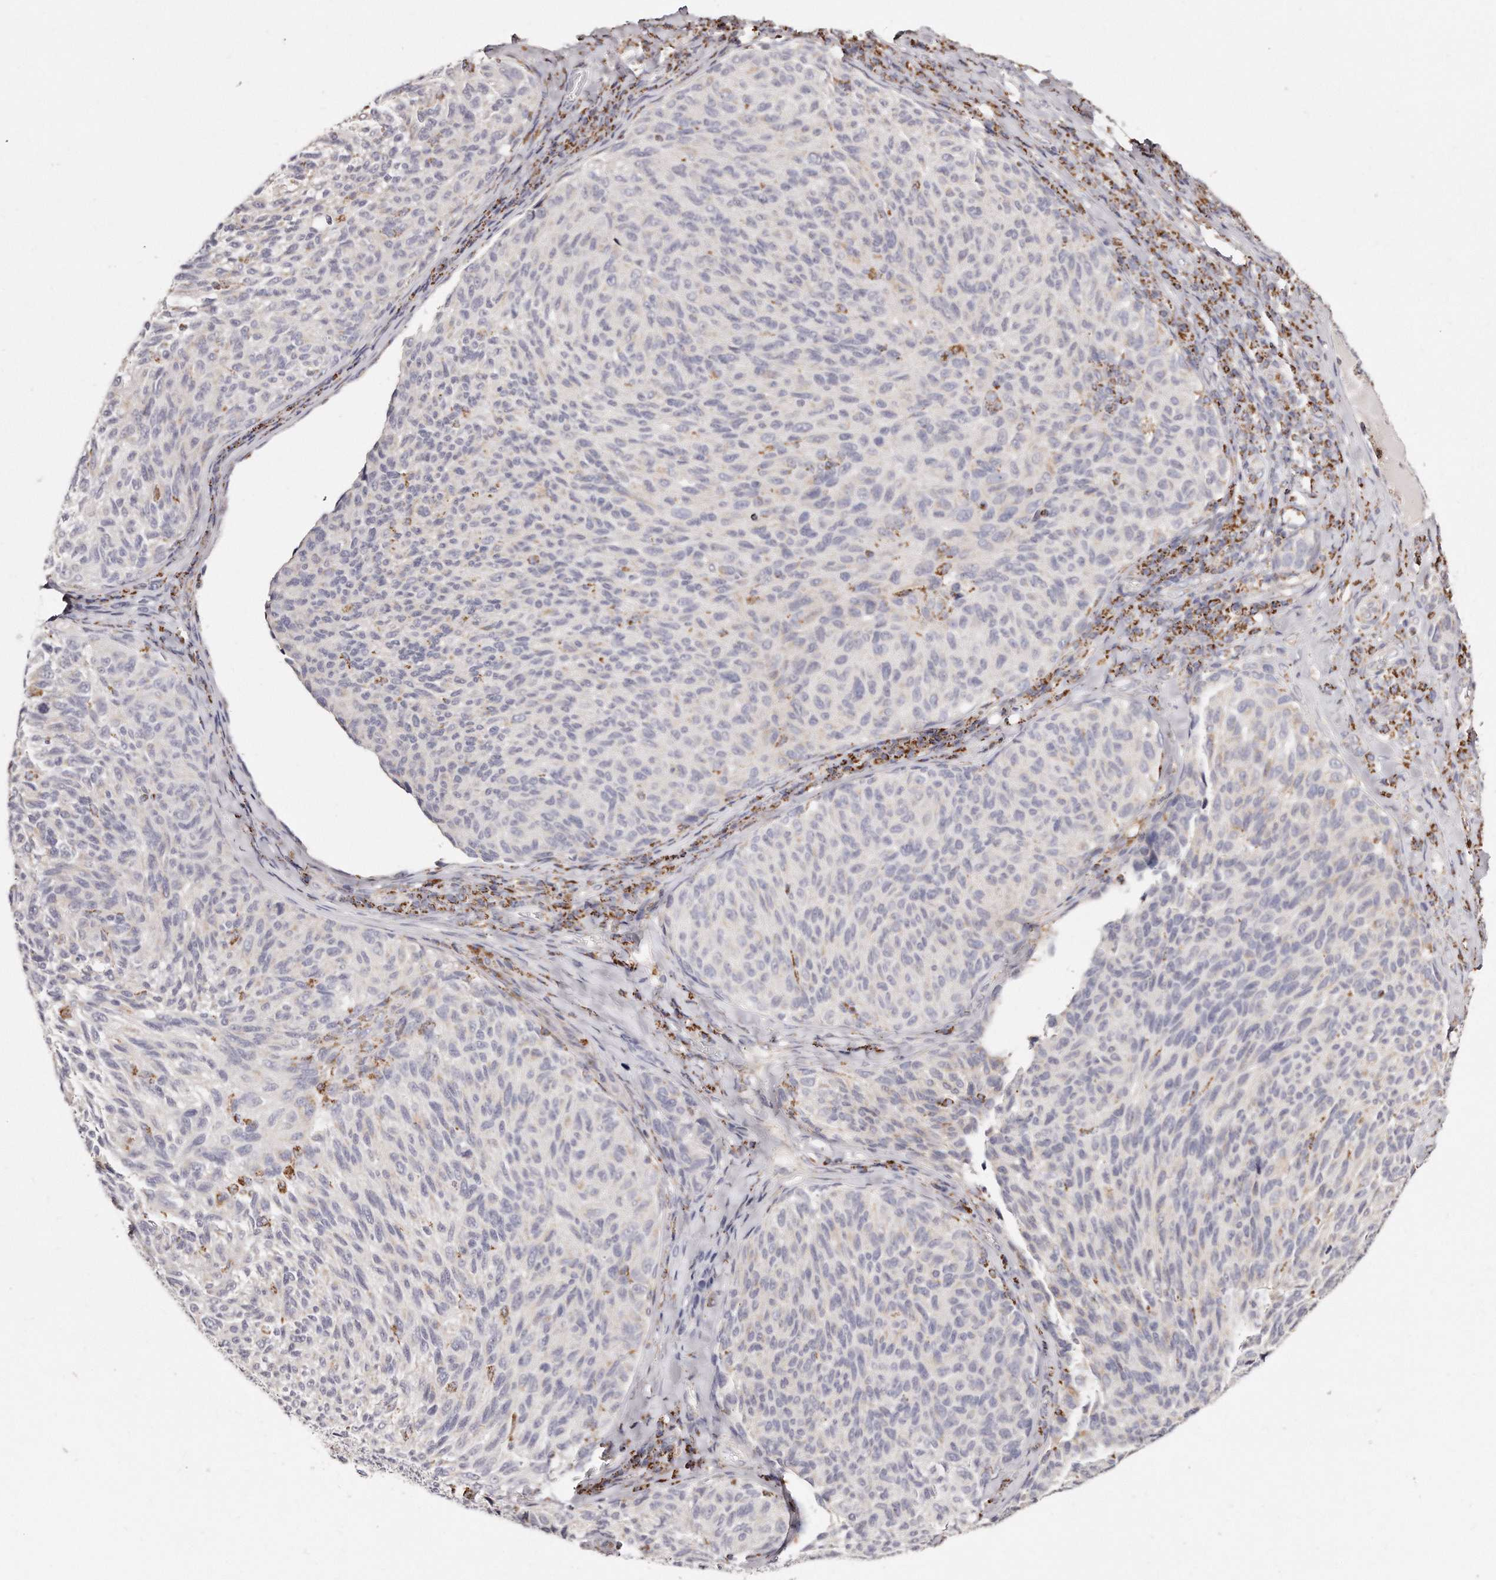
{"staining": {"intensity": "negative", "quantity": "none", "location": "none"}, "tissue": "melanoma", "cell_type": "Tumor cells", "image_type": "cancer", "snomed": [{"axis": "morphology", "description": "Malignant melanoma, NOS"}, {"axis": "topography", "description": "Skin"}], "caption": "Histopathology image shows no significant protein expression in tumor cells of melanoma. (DAB (3,3'-diaminobenzidine) immunohistochemistry (IHC) with hematoxylin counter stain).", "gene": "RTKN", "patient": {"sex": "female", "age": 73}}